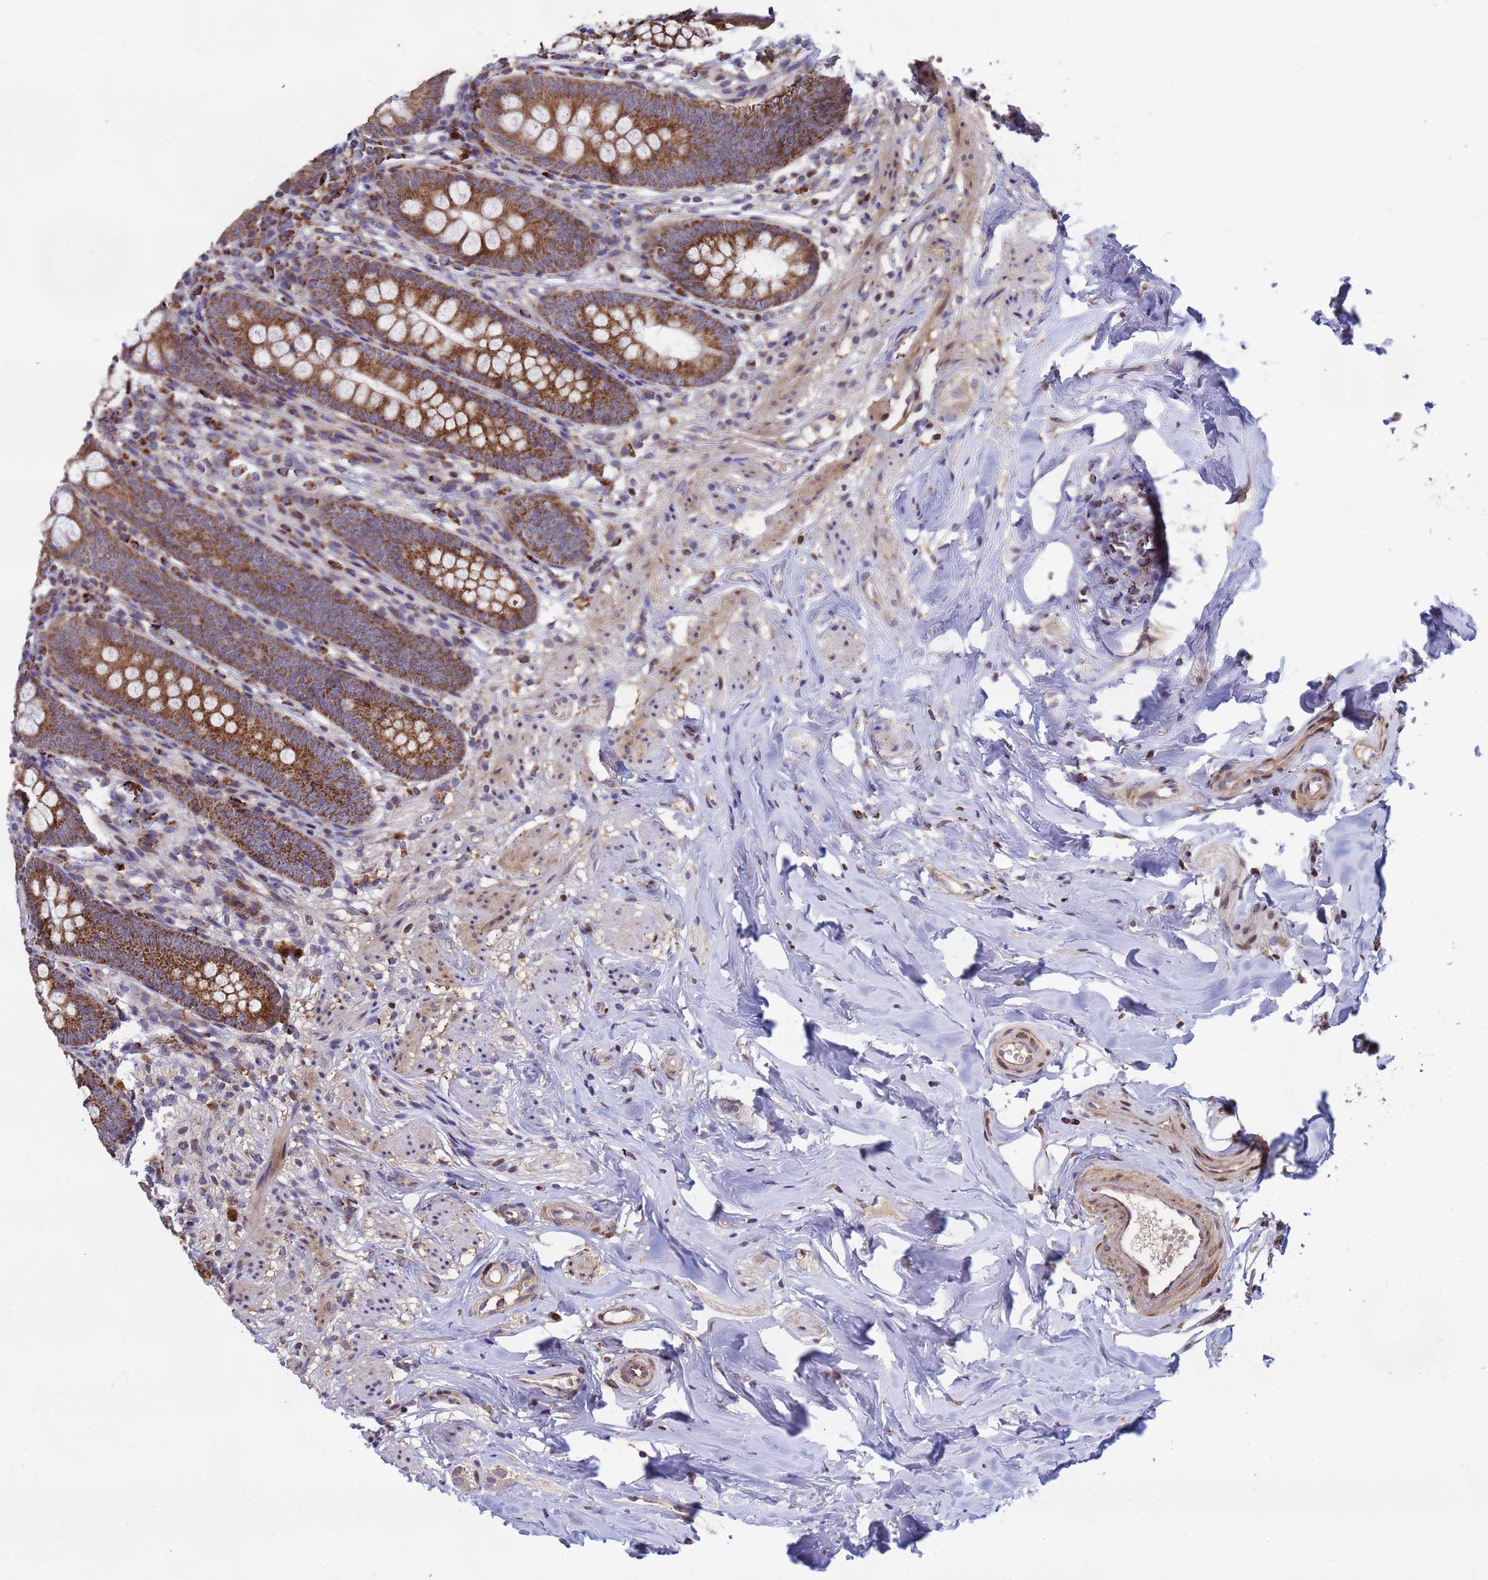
{"staining": {"intensity": "moderate", "quantity": ">75%", "location": "cytoplasmic/membranous"}, "tissue": "appendix", "cell_type": "Glandular cells", "image_type": "normal", "snomed": [{"axis": "morphology", "description": "Normal tissue, NOS"}, {"axis": "topography", "description": "Appendix"}], "caption": "A brown stain highlights moderate cytoplasmic/membranous staining of a protein in glandular cells of normal appendix. The protein of interest is stained brown, and the nuclei are stained in blue (DAB (3,3'-diaminobenzidine) IHC with brightfield microscopy, high magnification).", "gene": "TUBGCP3", "patient": {"sex": "female", "age": 51}}